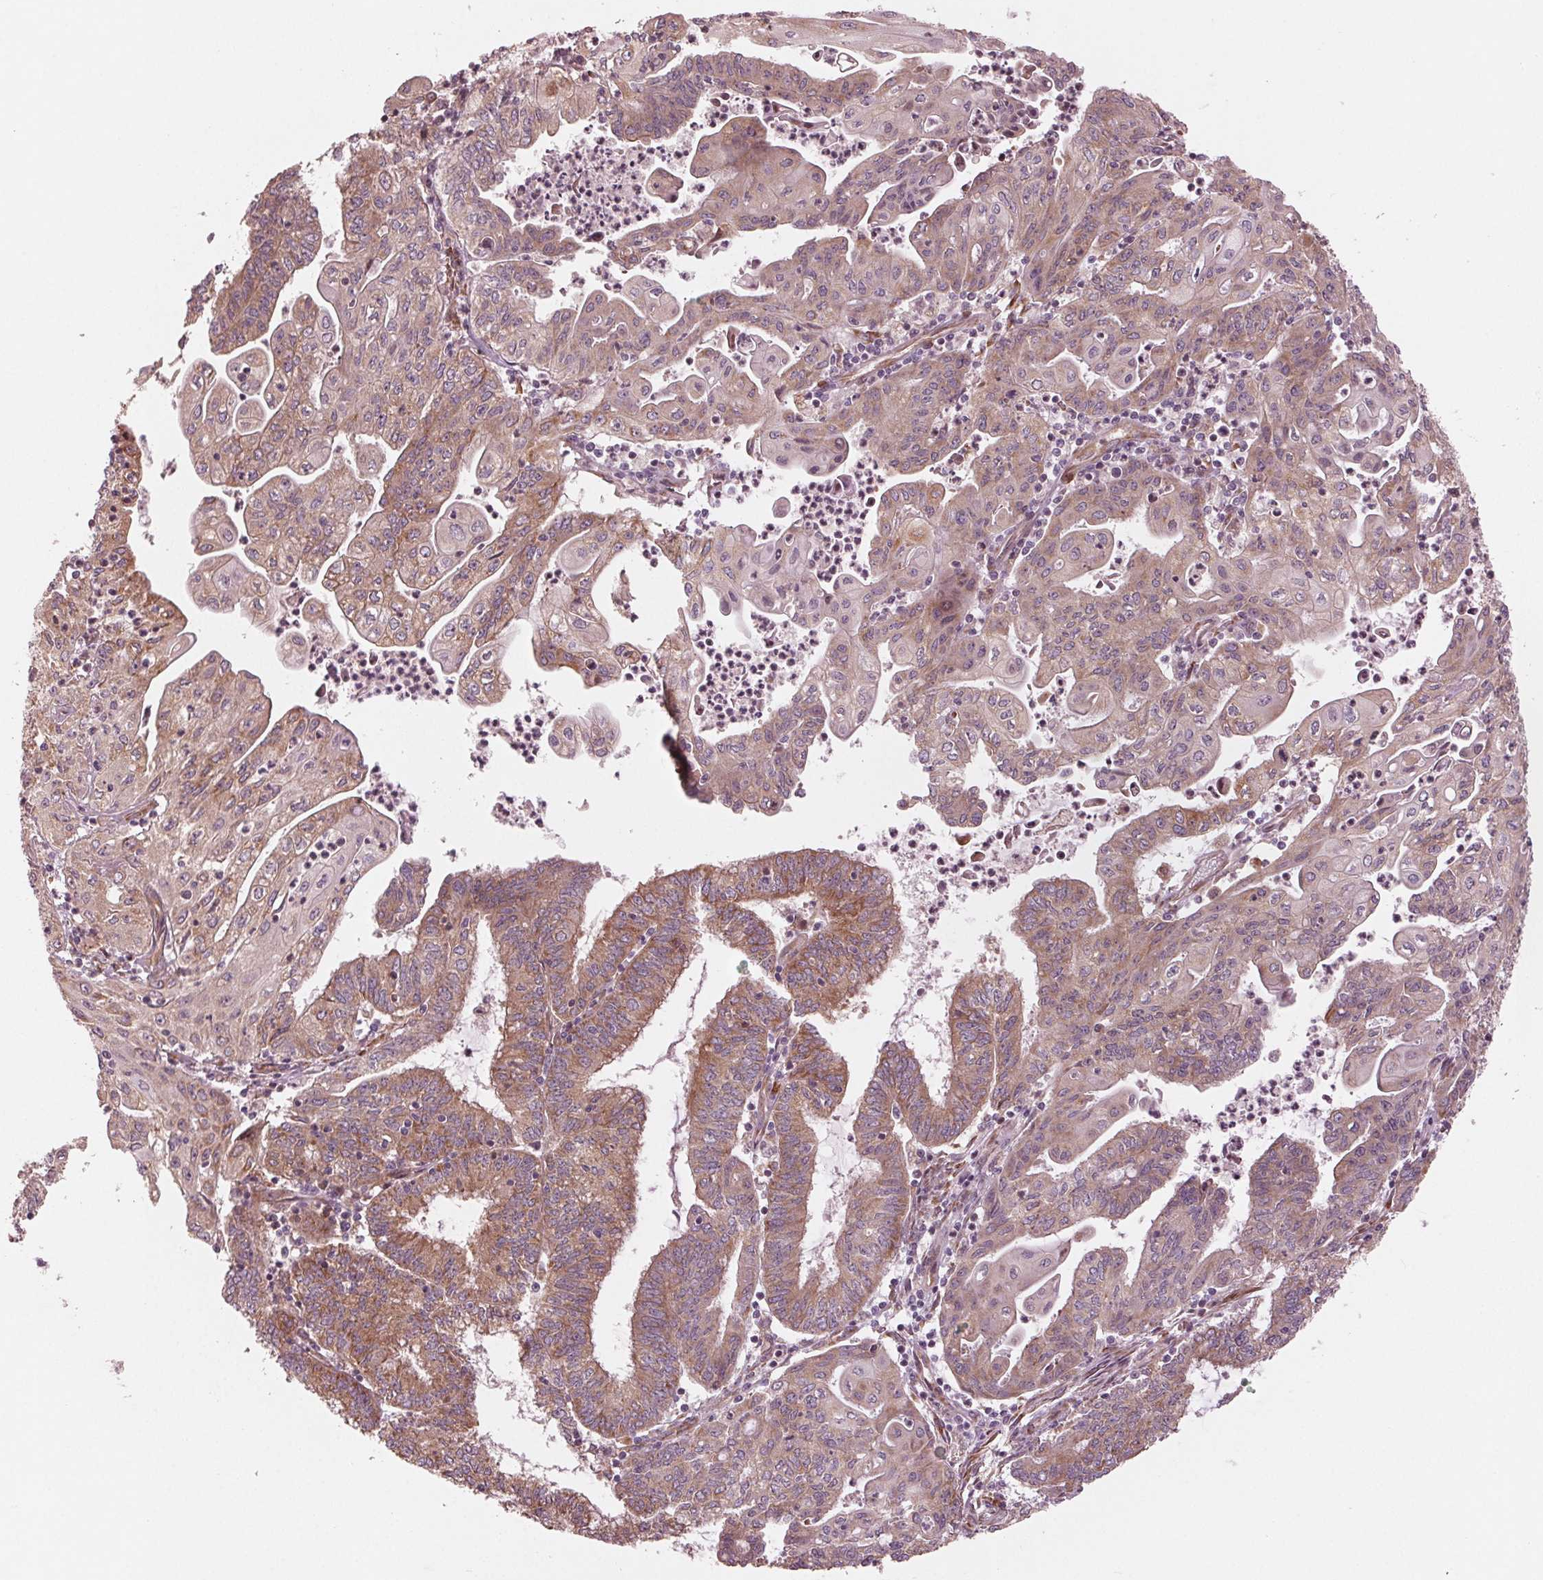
{"staining": {"intensity": "moderate", "quantity": ">75%", "location": "cytoplasmic/membranous"}, "tissue": "endometrial cancer", "cell_type": "Tumor cells", "image_type": "cancer", "snomed": [{"axis": "morphology", "description": "Adenocarcinoma, NOS"}, {"axis": "topography", "description": "Endometrium"}], "caption": "Immunohistochemical staining of endometrial adenocarcinoma exhibits moderate cytoplasmic/membranous protein expression in approximately >75% of tumor cells.", "gene": "CMIP", "patient": {"sex": "female", "age": 61}}